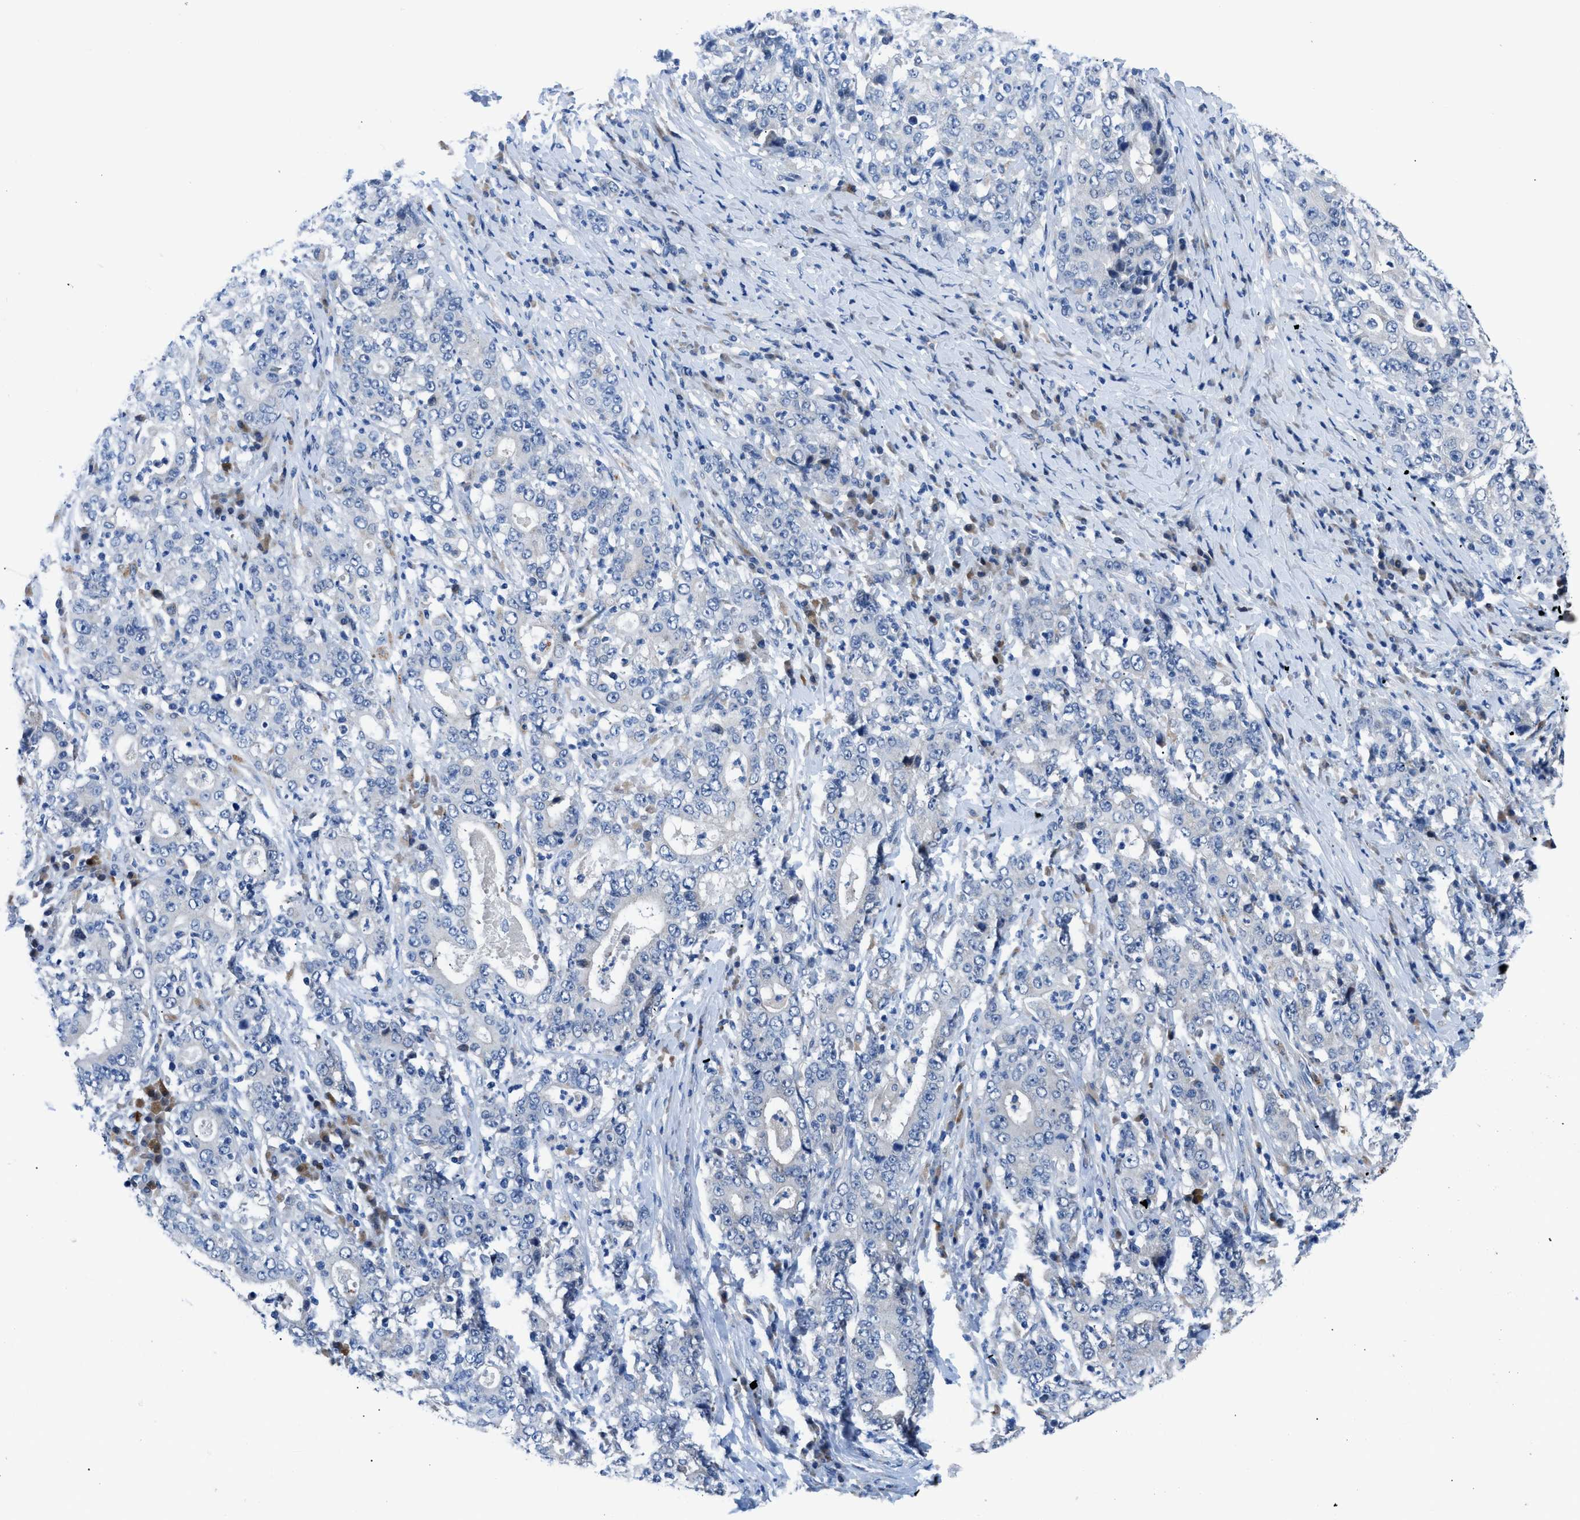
{"staining": {"intensity": "negative", "quantity": "none", "location": "none"}, "tissue": "stomach cancer", "cell_type": "Tumor cells", "image_type": "cancer", "snomed": [{"axis": "morphology", "description": "Normal tissue, NOS"}, {"axis": "morphology", "description": "Adenocarcinoma, NOS"}, {"axis": "topography", "description": "Stomach, upper"}, {"axis": "topography", "description": "Stomach"}], "caption": "Immunohistochemistry photomicrograph of neoplastic tissue: stomach cancer stained with DAB (3,3'-diaminobenzidine) displays no significant protein staining in tumor cells. The staining is performed using DAB brown chromogen with nuclei counter-stained in using hematoxylin.", "gene": "UAP1", "patient": {"sex": "male", "age": 59}}